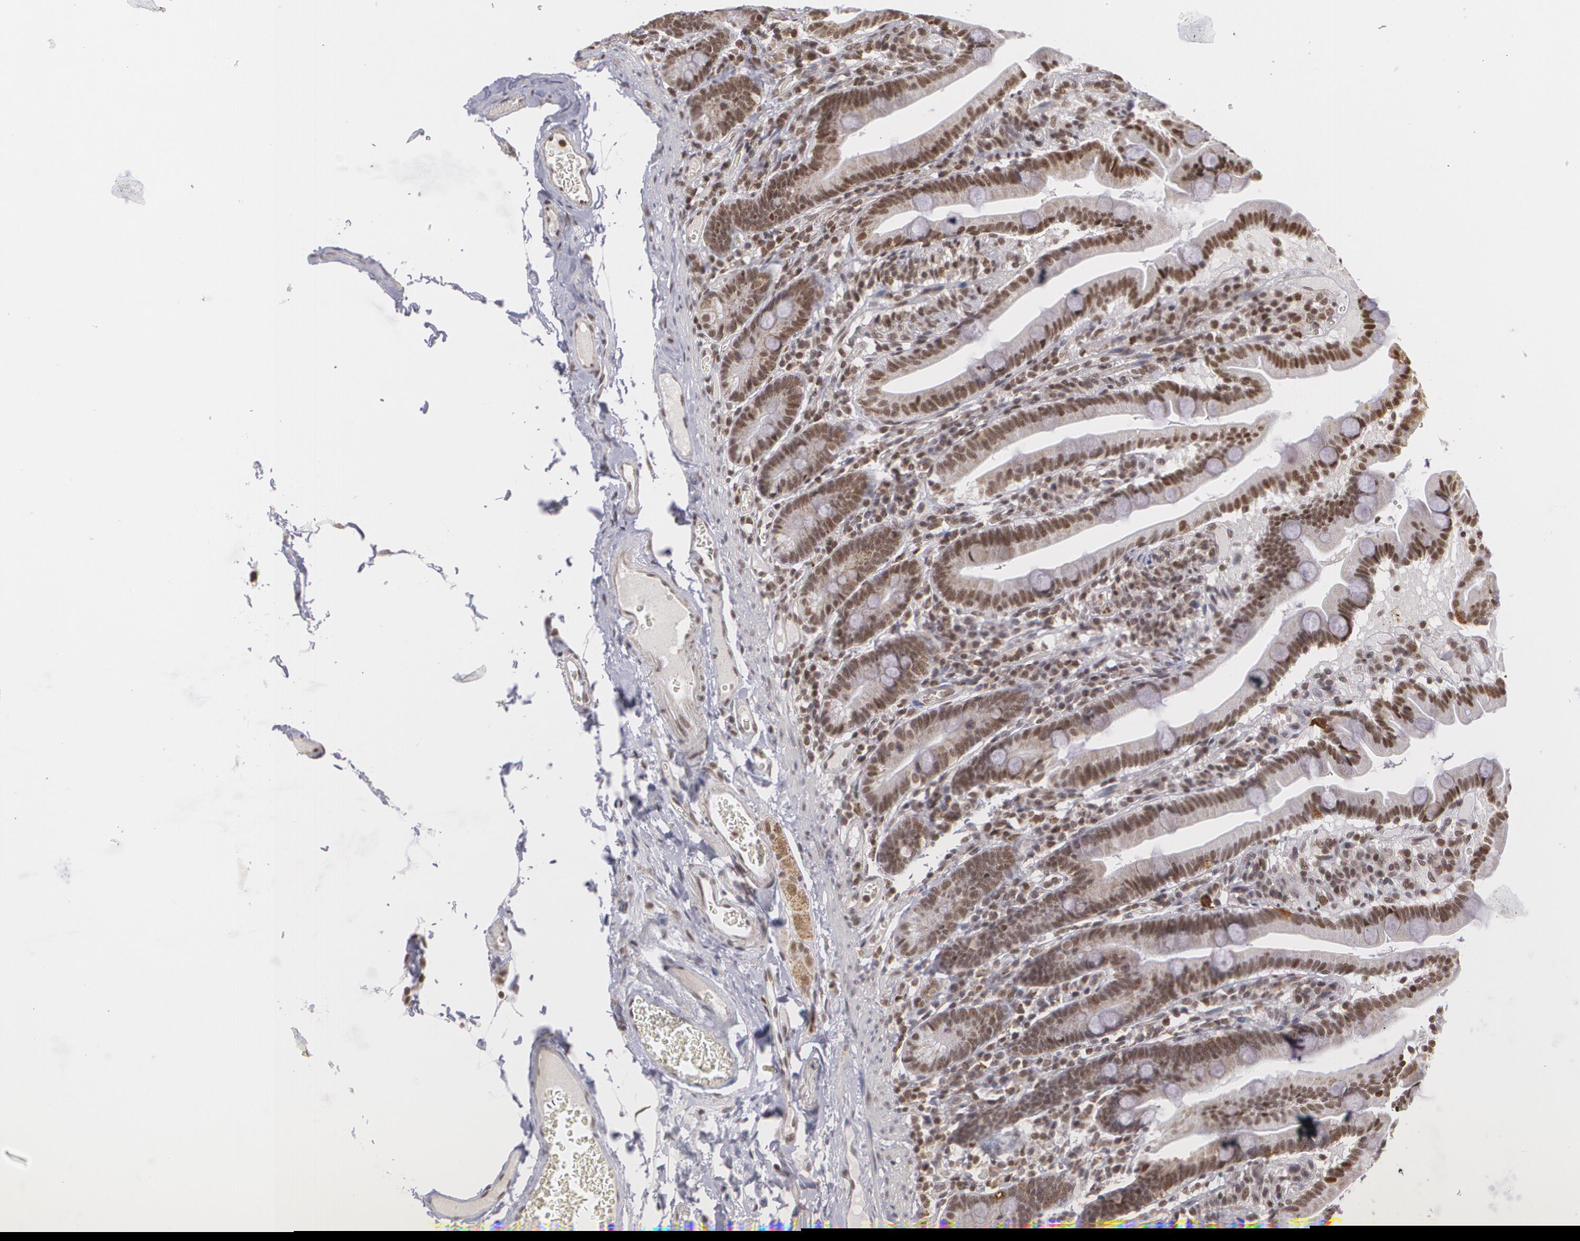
{"staining": {"intensity": "moderate", "quantity": ">75%", "location": "nuclear"}, "tissue": "duodenum", "cell_type": "Glandular cells", "image_type": "normal", "snomed": [{"axis": "morphology", "description": "Normal tissue, NOS"}, {"axis": "topography", "description": "Duodenum"}], "caption": "This photomicrograph demonstrates normal duodenum stained with IHC to label a protein in brown. The nuclear of glandular cells show moderate positivity for the protein. Nuclei are counter-stained blue.", "gene": "MXD1", "patient": {"sex": "female", "age": 75}}